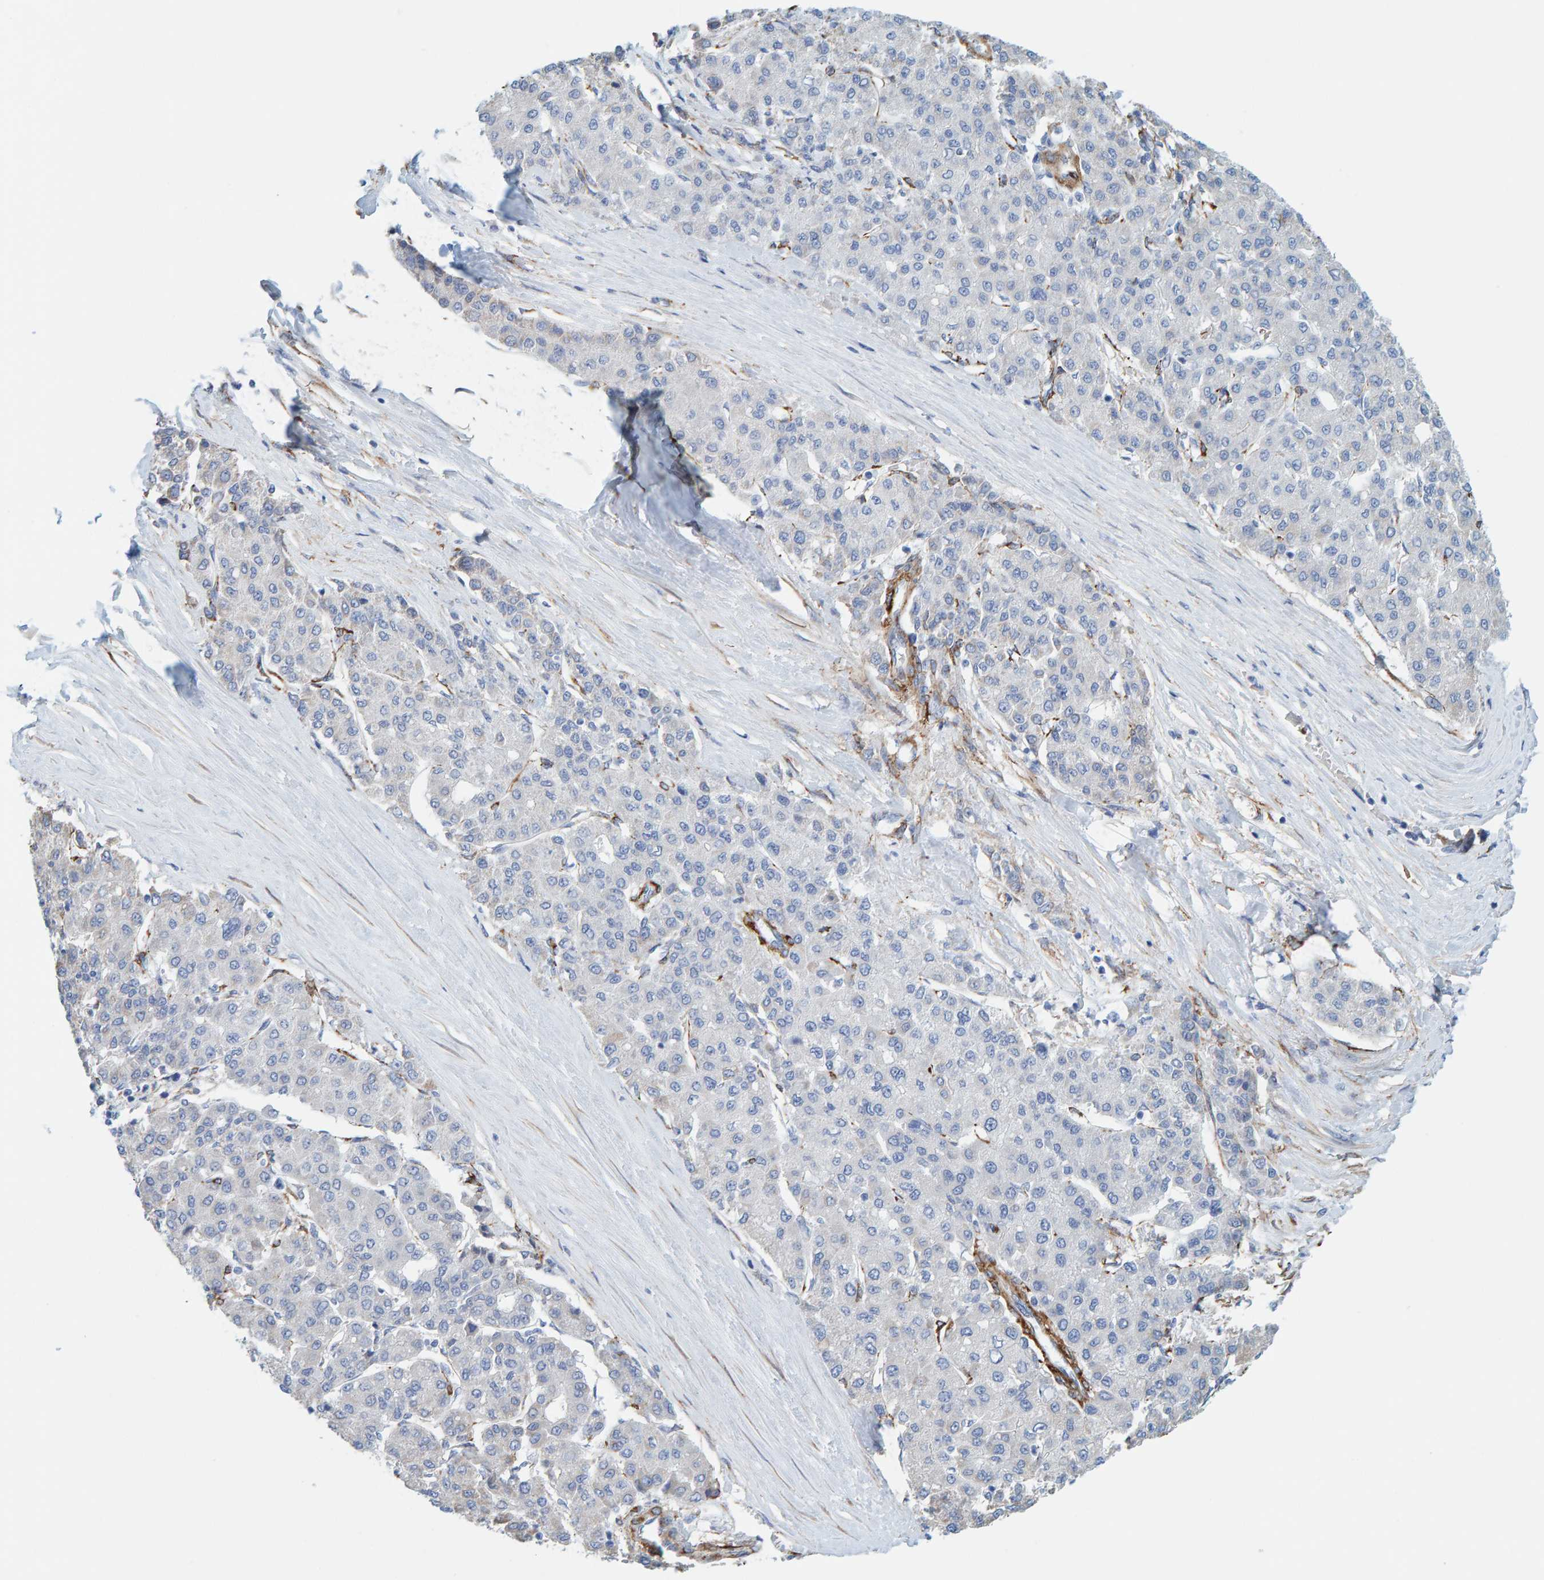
{"staining": {"intensity": "negative", "quantity": "none", "location": "none"}, "tissue": "liver cancer", "cell_type": "Tumor cells", "image_type": "cancer", "snomed": [{"axis": "morphology", "description": "Carcinoma, Hepatocellular, NOS"}, {"axis": "topography", "description": "Liver"}], "caption": "Image shows no protein staining in tumor cells of liver hepatocellular carcinoma tissue. Nuclei are stained in blue.", "gene": "MAP1B", "patient": {"sex": "male", "age": 65}}